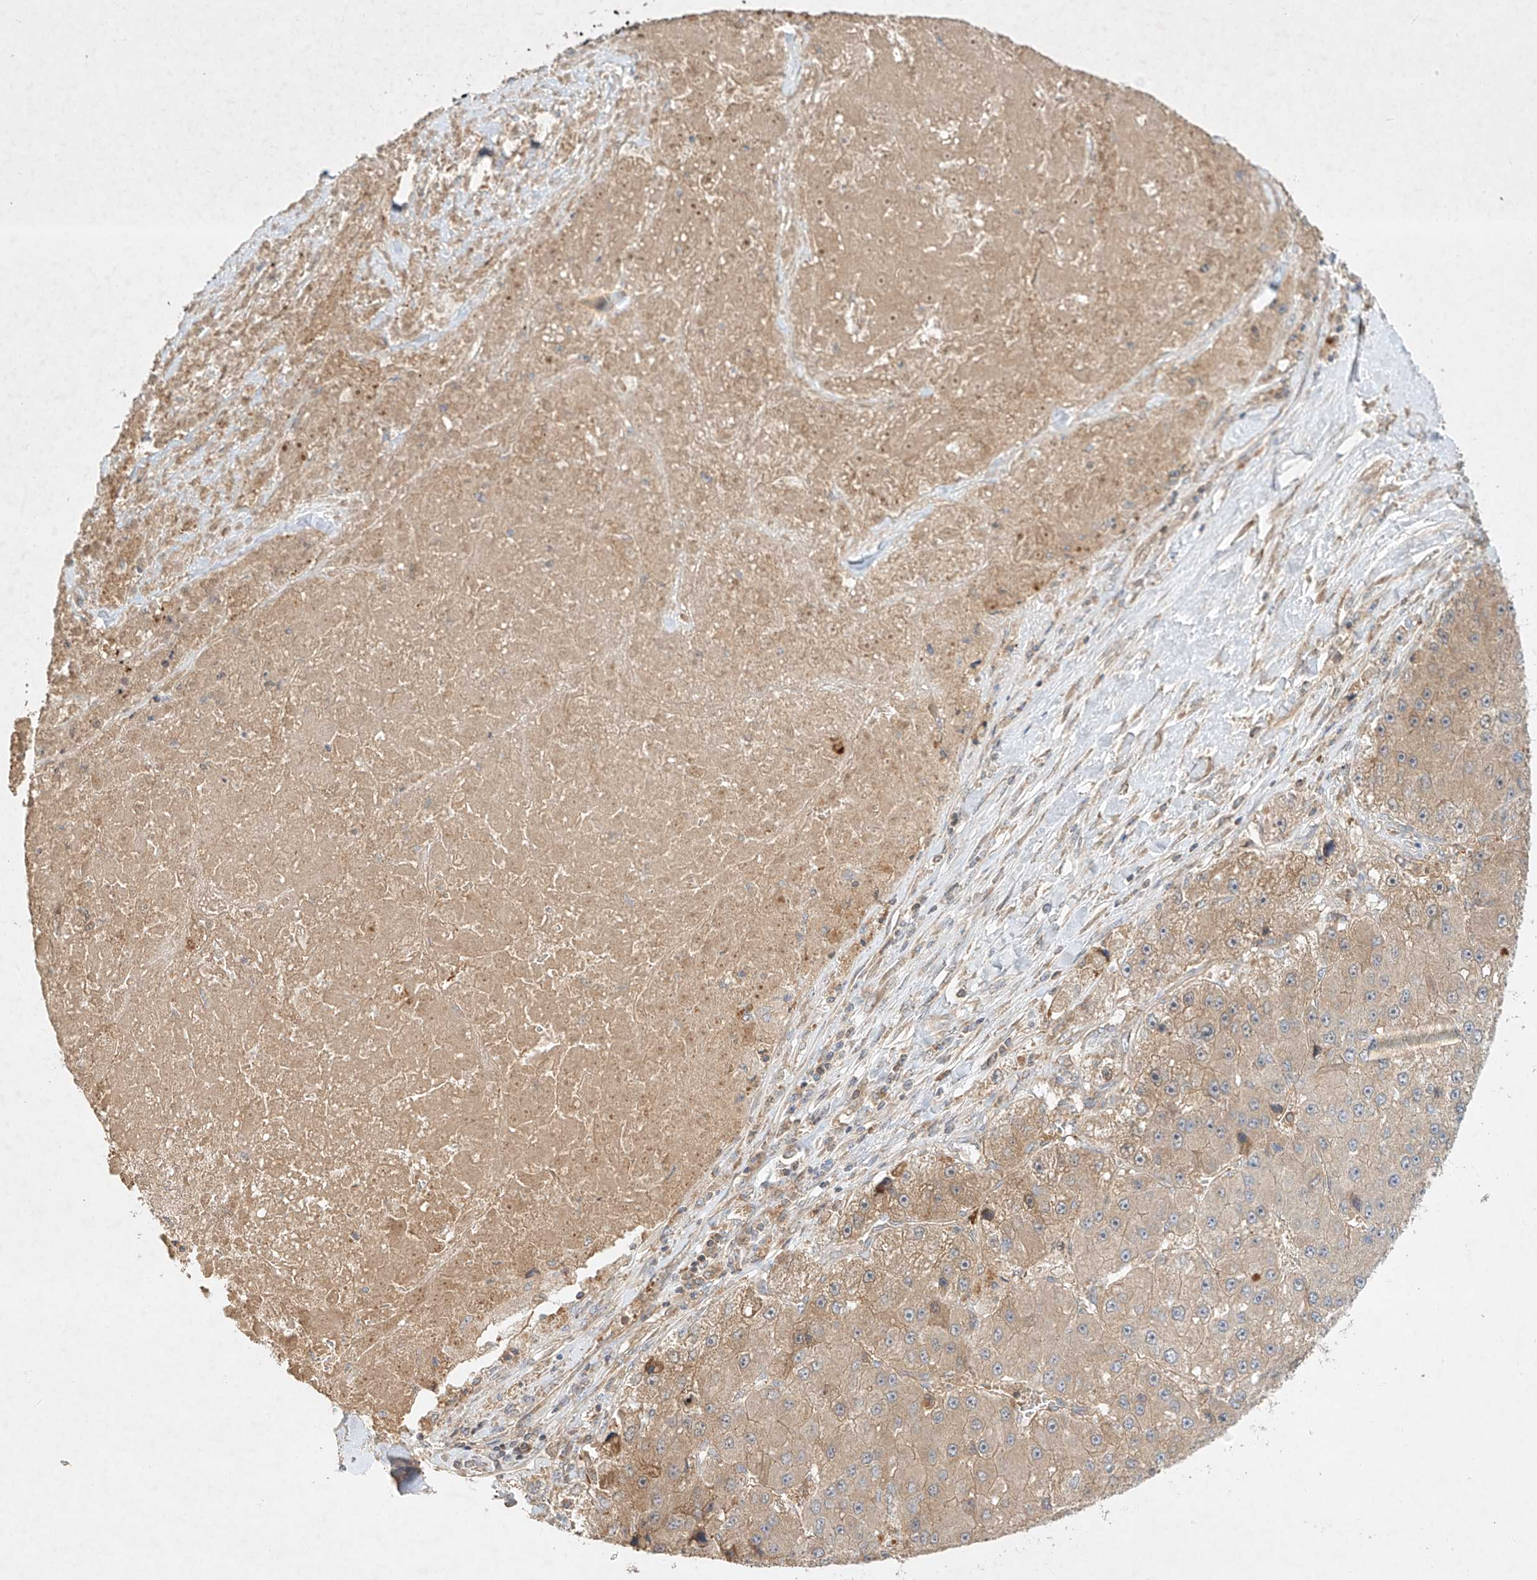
{"staining": {"intensity": "weak", "quantity": ">75%", "location": "cytoplasmic/membranous"}, "tissue": "liver cancer", "cell_type": "Tumor cells", "image_type": "cancer", "snomed": [{"axis": "morphology", "description": "Carcinoma, Hepatocellular, NOS"}, {"axis": "topography", "description": "Liver"}], "caption": "Weak cytoplasmic/membranous staining for a protein is identified in approximately >75% of tumor cells of hepatocellular carcinoma (liver) using immunohistochemistry.", "gene": "KPNA7", "patient": {"sex": "female", "age": 73}}